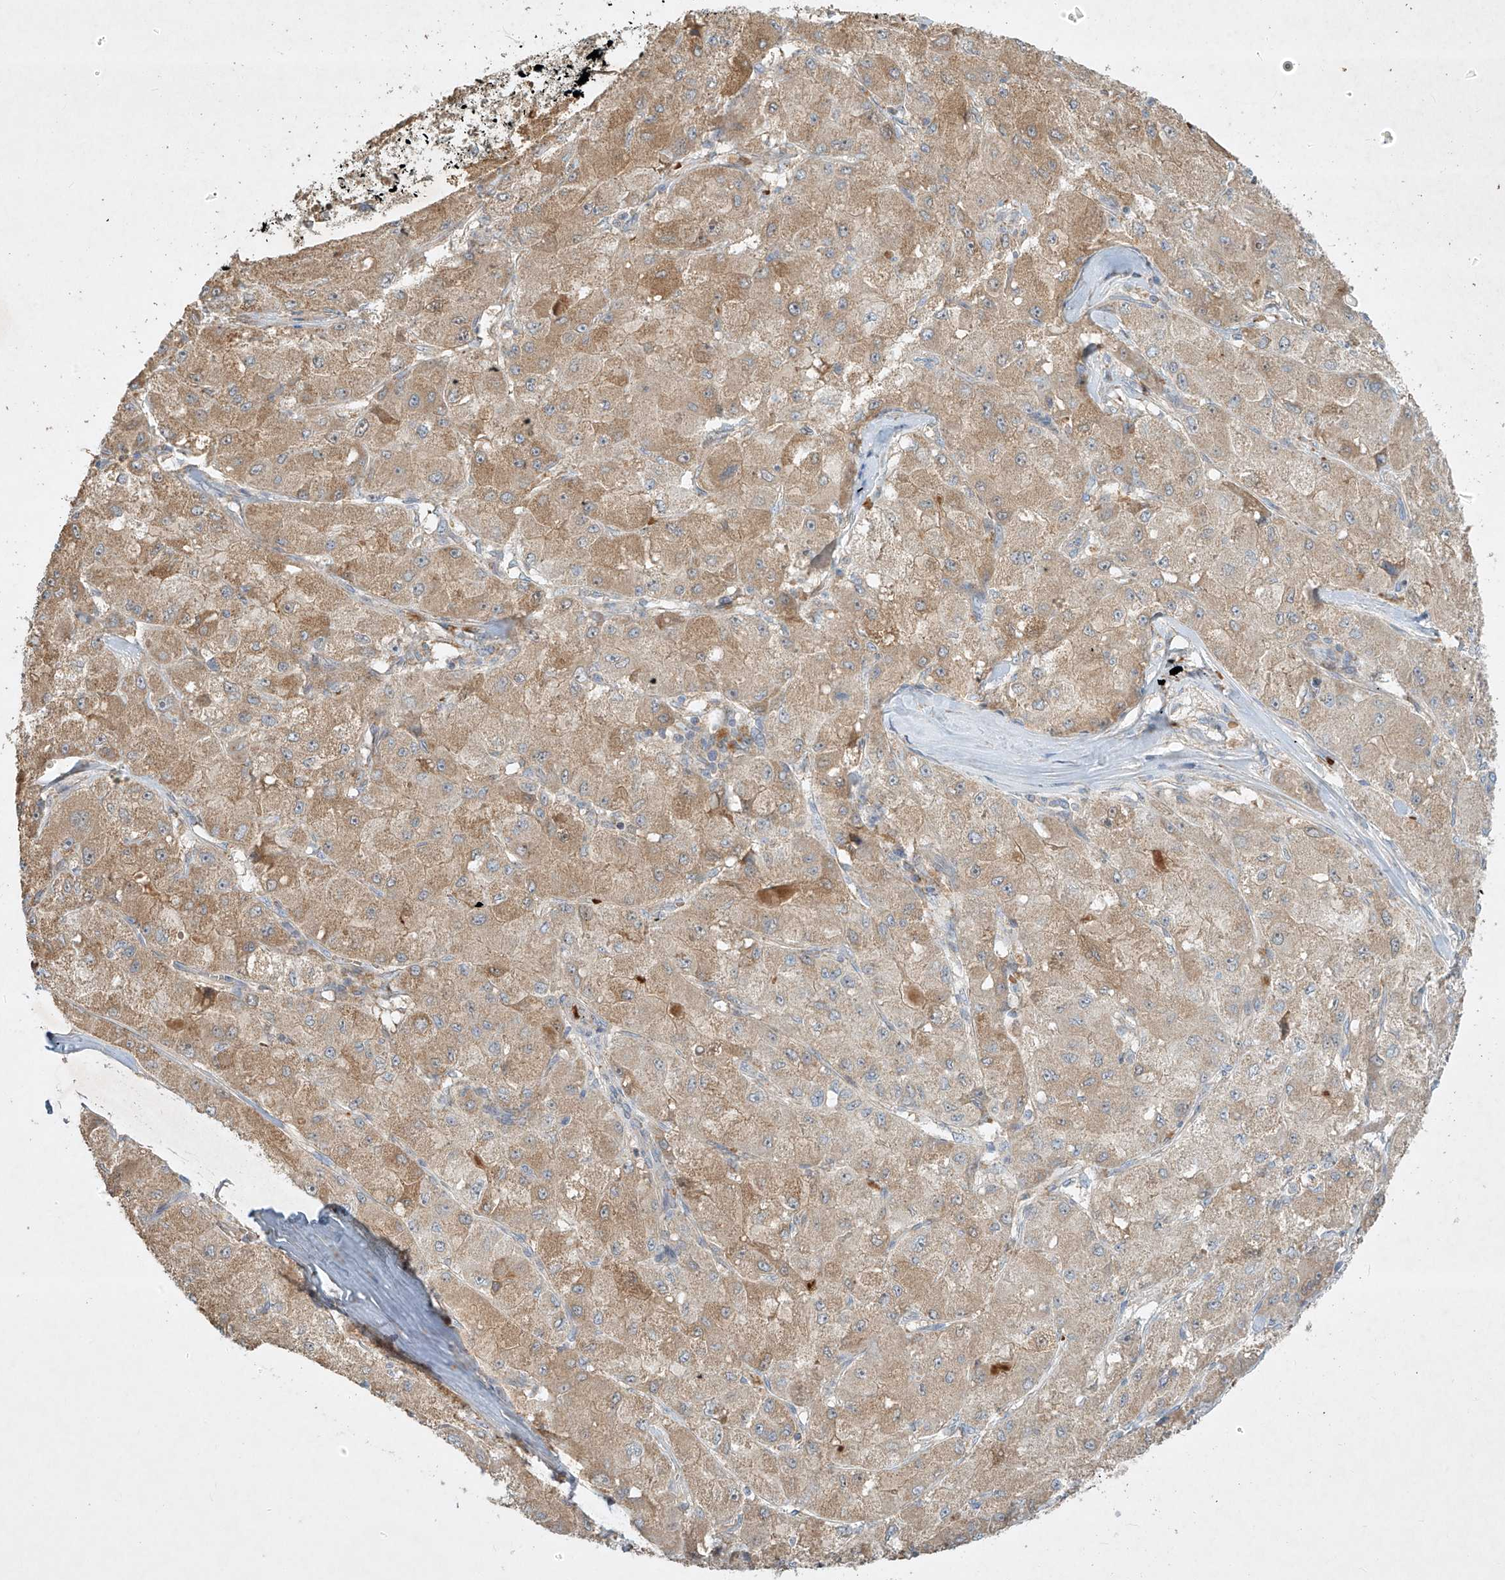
{"staining": {"intensity": "moderate", "quantity": ">75%", "location": "cytoplasmic/membranous"}, "tissue": "liver cancer", "cell_type": "Tumor cells", "image_type": "cancer", "snomed": [{"axis": "morphology", "description": "Carcinoma, Hepatocellular, NOS"}, {"axis": "topography", "description": "Liver"}], "caption": "This micrograph exhibits immunohistochemistry (IHC) staining of hepatocellular carcinoma (liver), with medium moderate cytoplasmic/membranous expression in about >75% of tumor cells.", "gene": "KPNA7", "patient": {"sex": "male", "age": 80}}